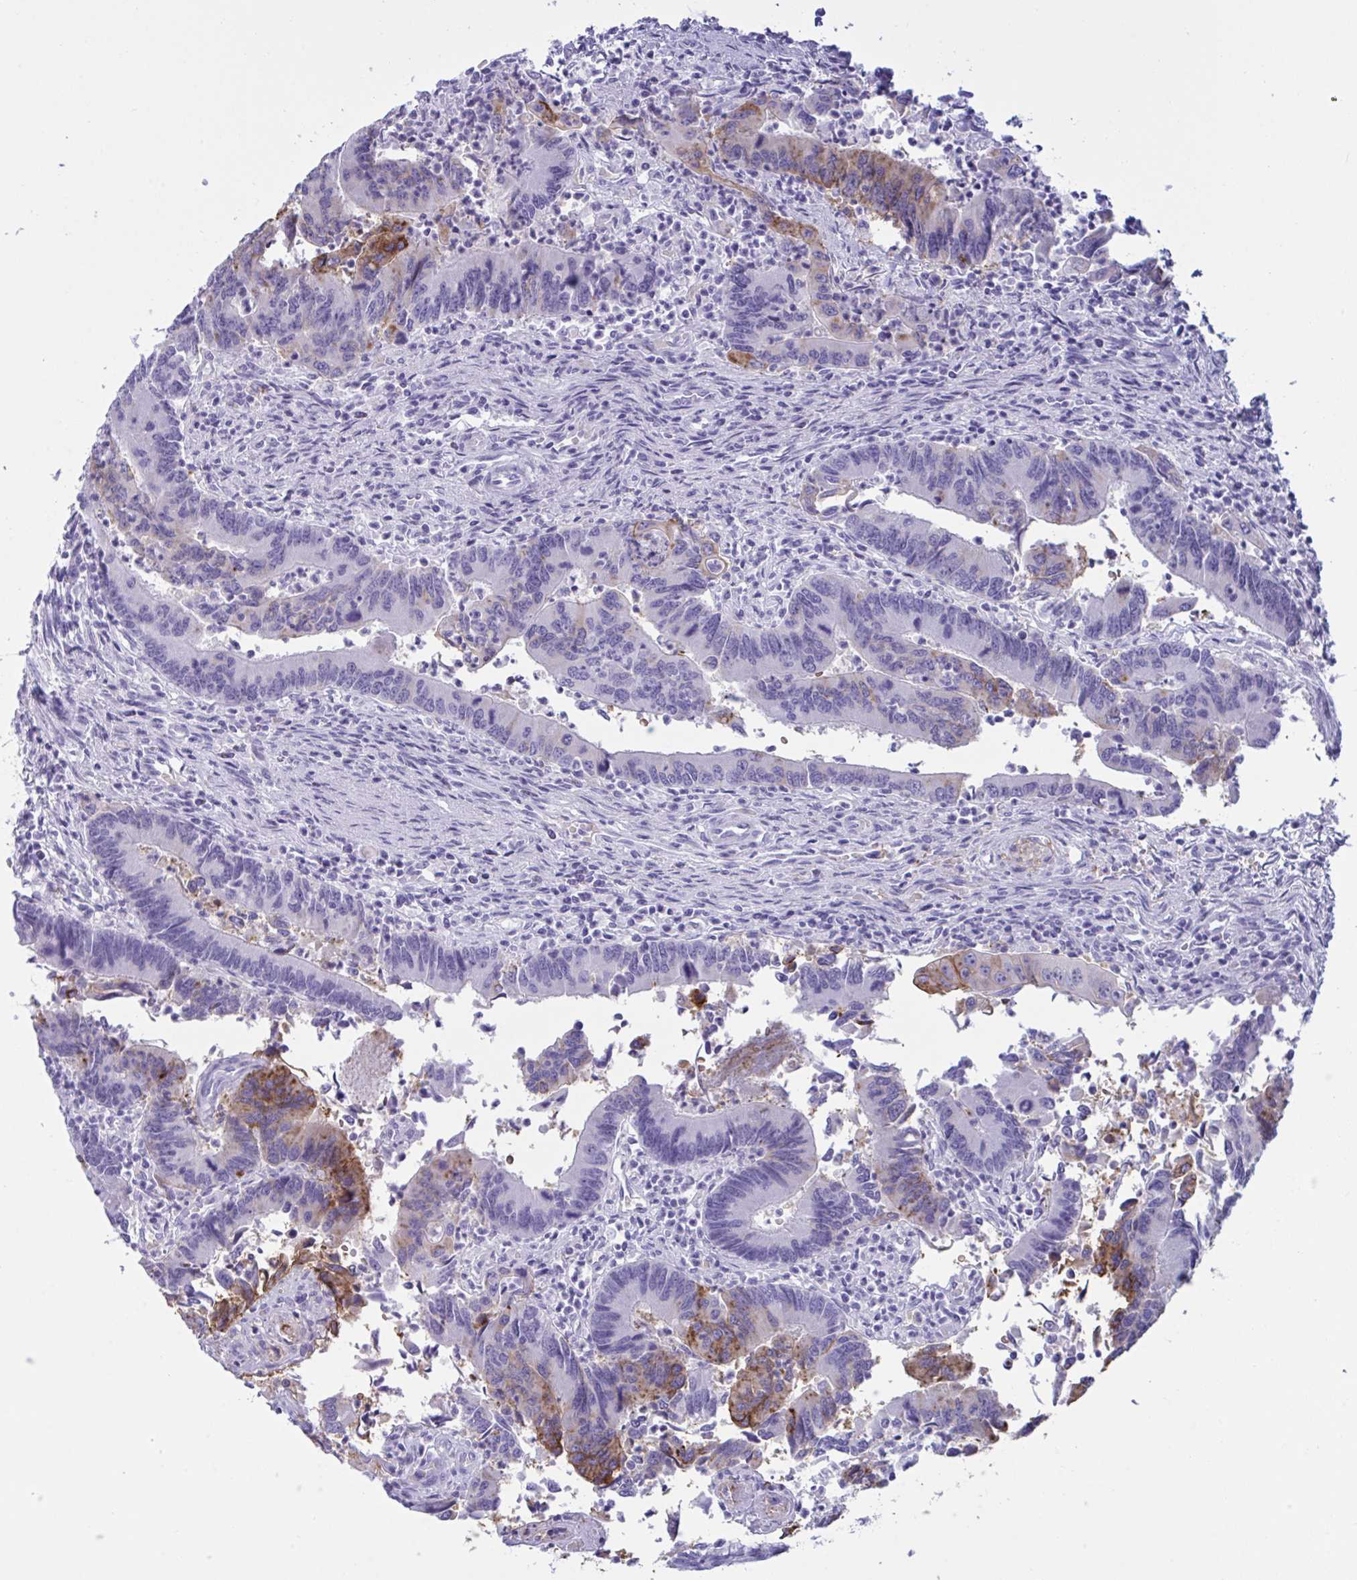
{"staining": {"intensity": "moderate", "quantity": "<25%", "location": "cytoplasmic/membranous"}, "tissue": "colorectal cancer", "cell_type": "Tumor cells", "image_type": "cancer", "snomed": [{"axis": "morphology", "description": "Adenocarcinoma, NOS"}, {"axis": "topography", "description": "Colon"}], "caption": "Colorectal cancer tissue exhibits moderate cytoplasmic/membranous positivity in about <25% of tumor cells, visualized by immunohistochemistry.", "gene": "SLC2A1", "patient": {"sex": "female", "age": 67}}